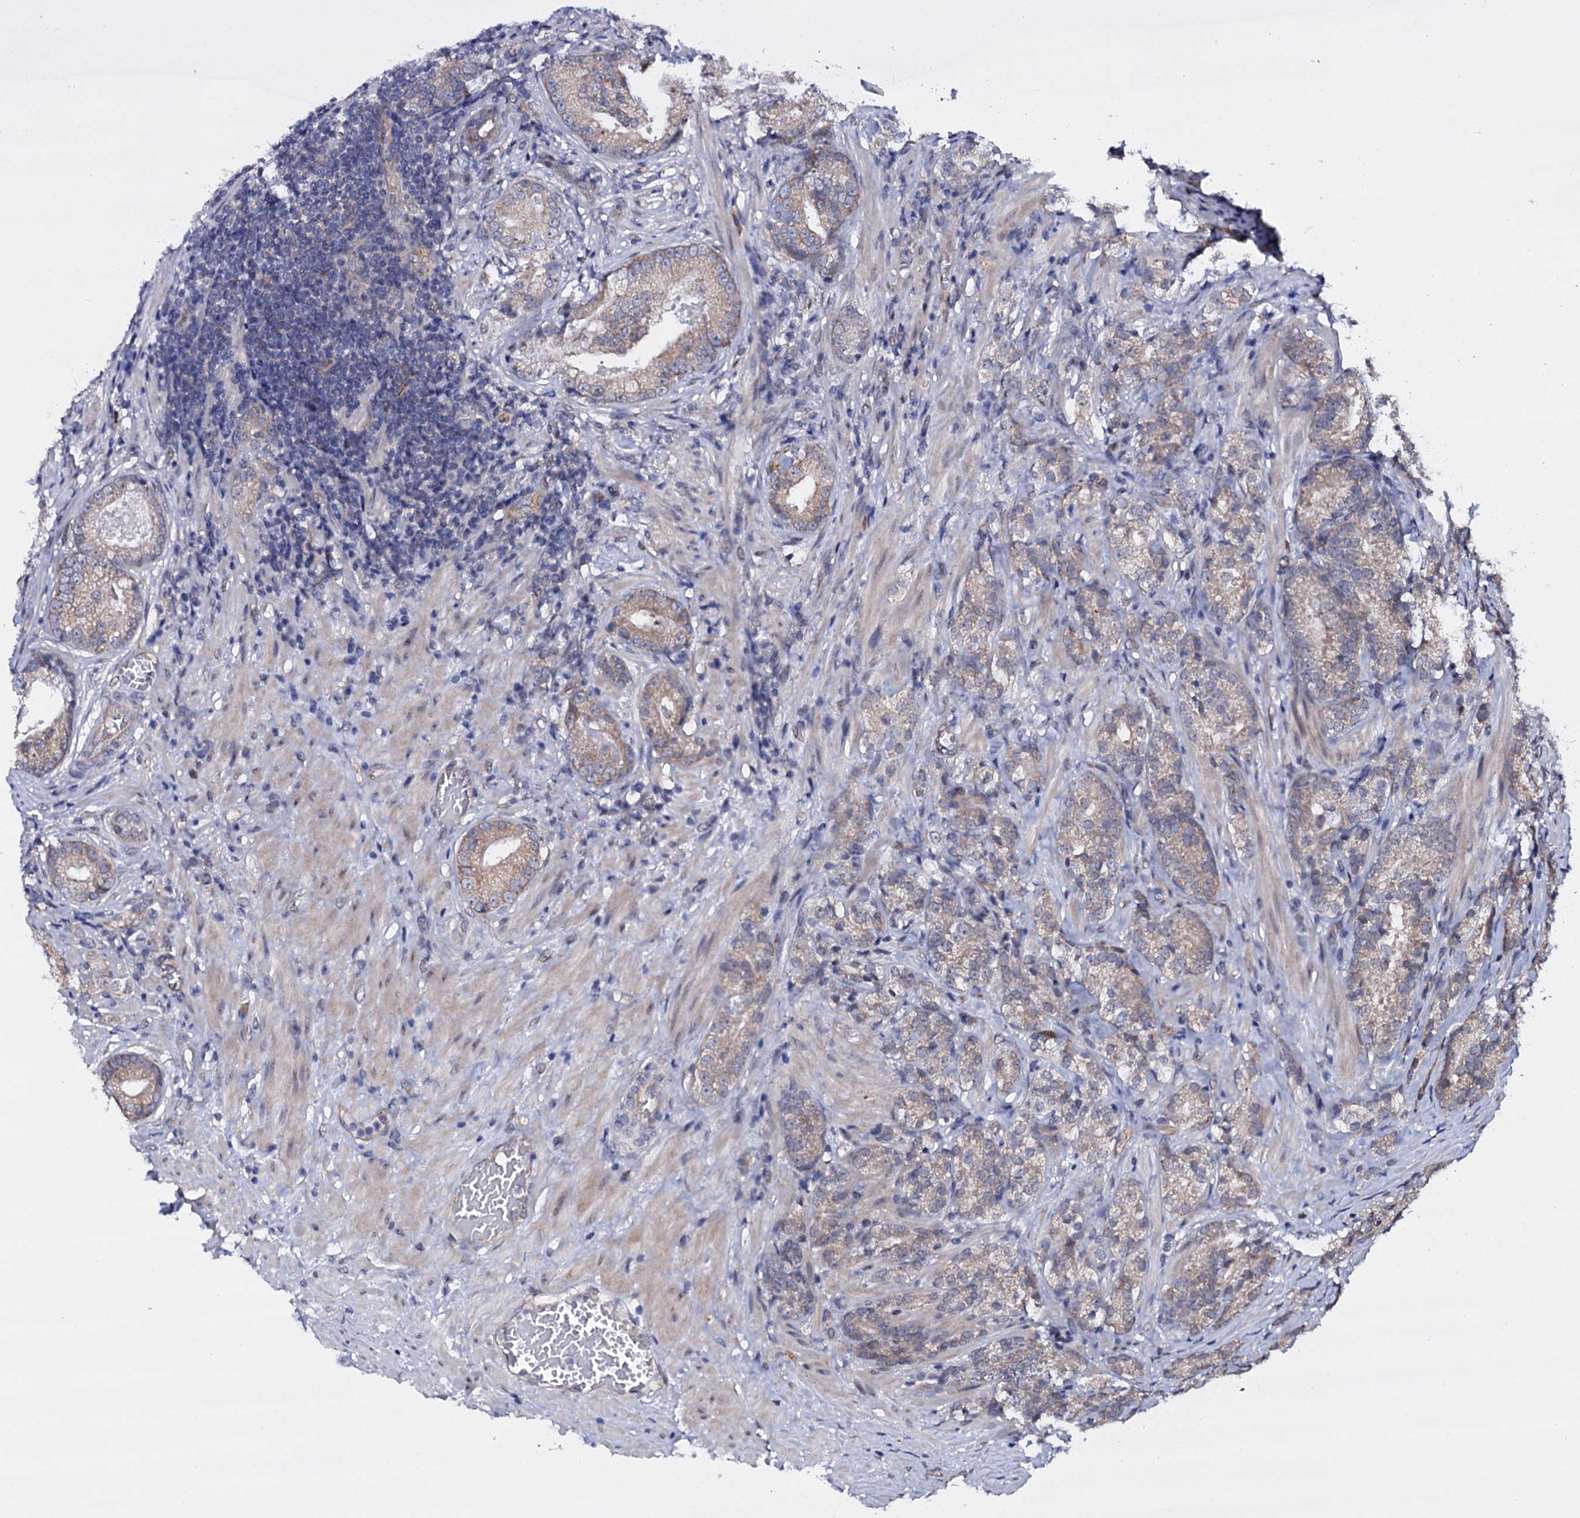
{"staining": {"intensity": "weak", "quantity": "25%-75%", "location": "cytoplasmic/membranous"}, "tissue": "prostate cancer", "cell_type": "Tumor cells", "image_type": "cancer", "snomed": [{"axis": "morphology", "description": "Adenocarcinoma, High grade"}, {"axis": "topography", "description": "Prostate"}], "caption": "The immunohistochemical stain shows weak cytoplasmic/membranous expression in tumor cells of prostate cancer (high-grade adenocarcinoma) tissue.", "gene": "GAREM1", "patient": {"sex": "male", "age": 69}}